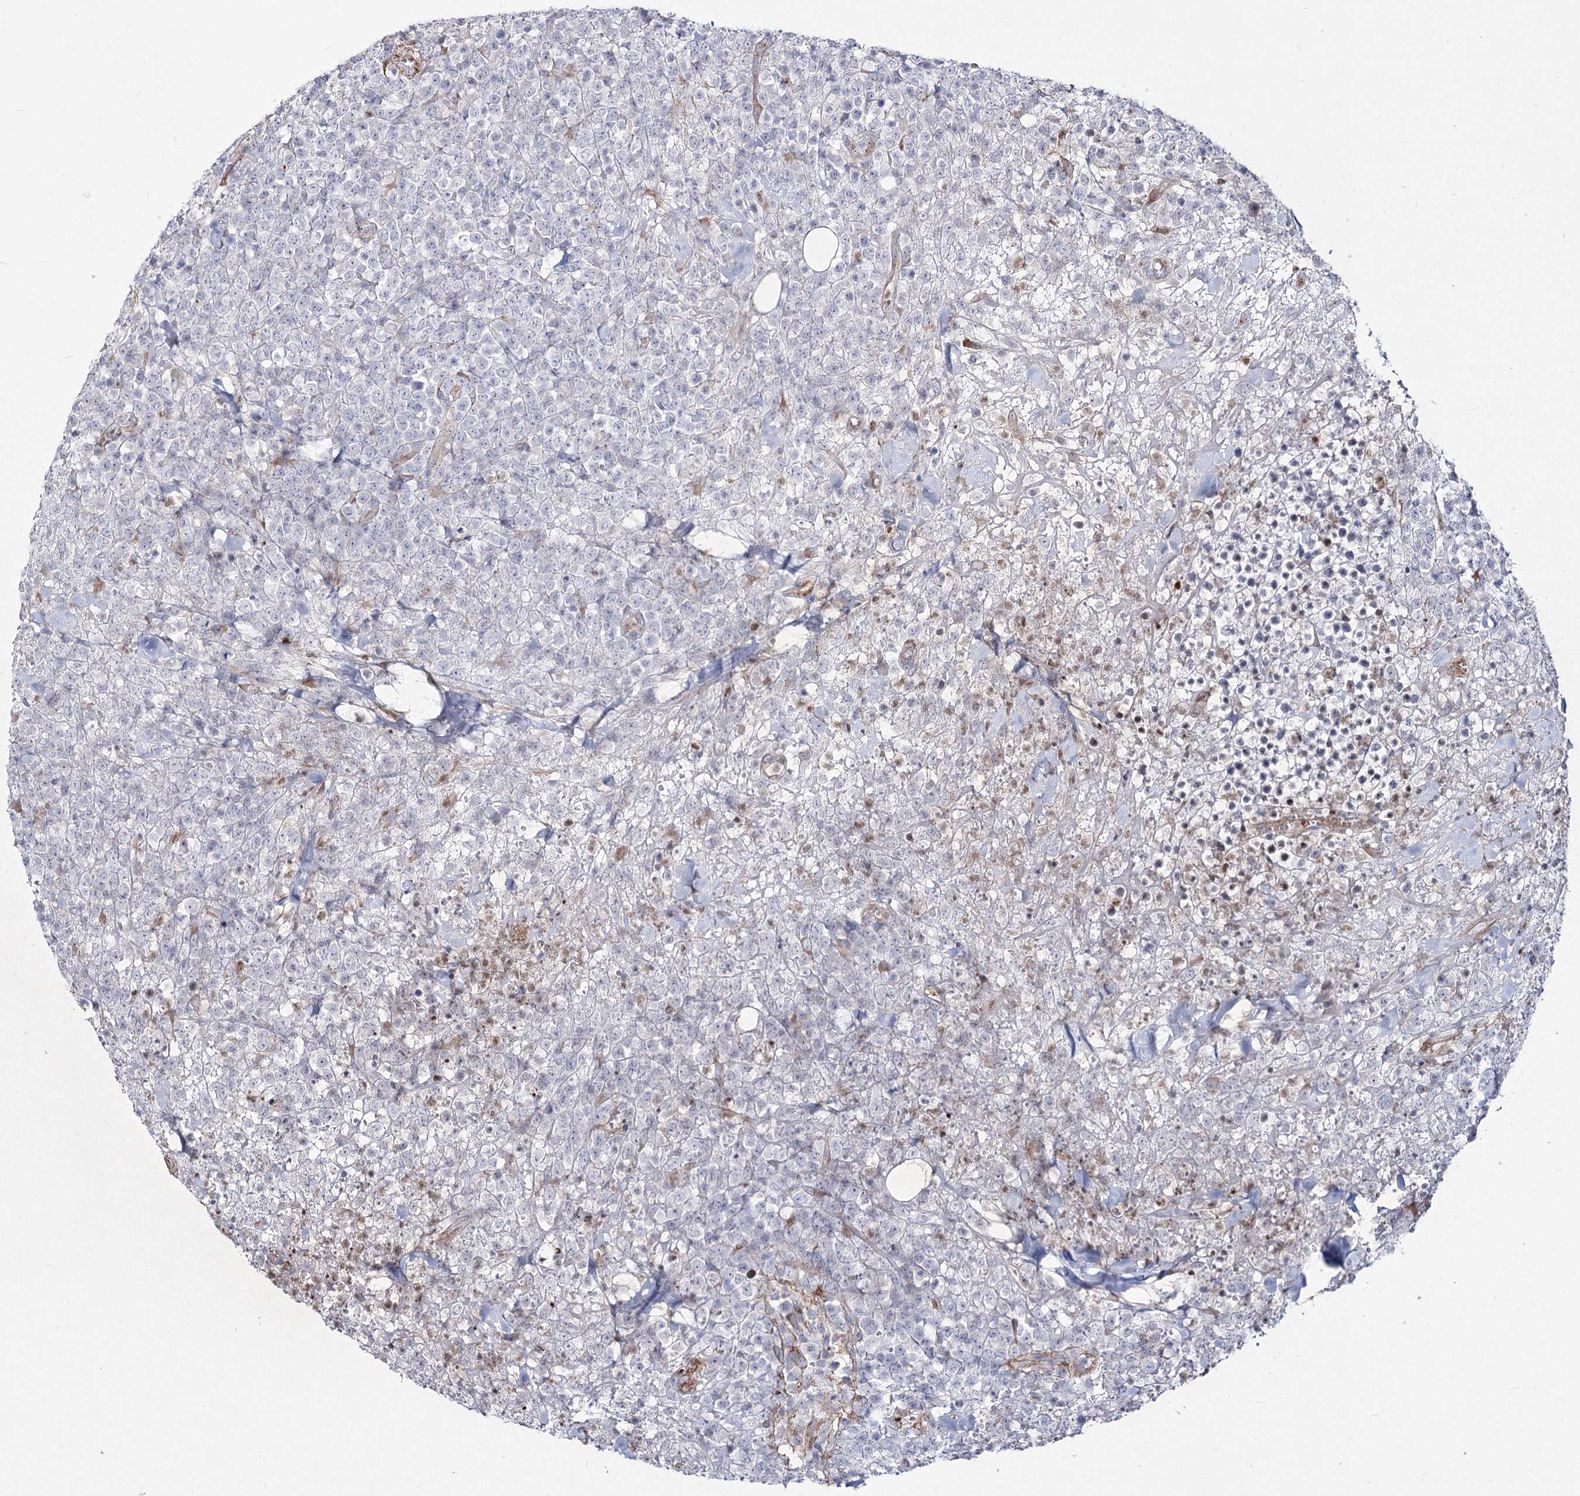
{"staining": {"intensity": "negative", "quantity": "none", "location": "none"}, "tissue": "lymphoma", "cell_type": "Tumor cells", "image_type": "cancer", "snomed": [{"axis": "morphology", "description": "Malignant lymphoma, non-Hodgkin's type, High grade"}, {"axis": "topography", "description": "Colon"}], "caption": "Tumor cells are negative for protein expression in human lymphoma.", "gene": "ME3", "patient": {"sex": "female", "age": 53}}